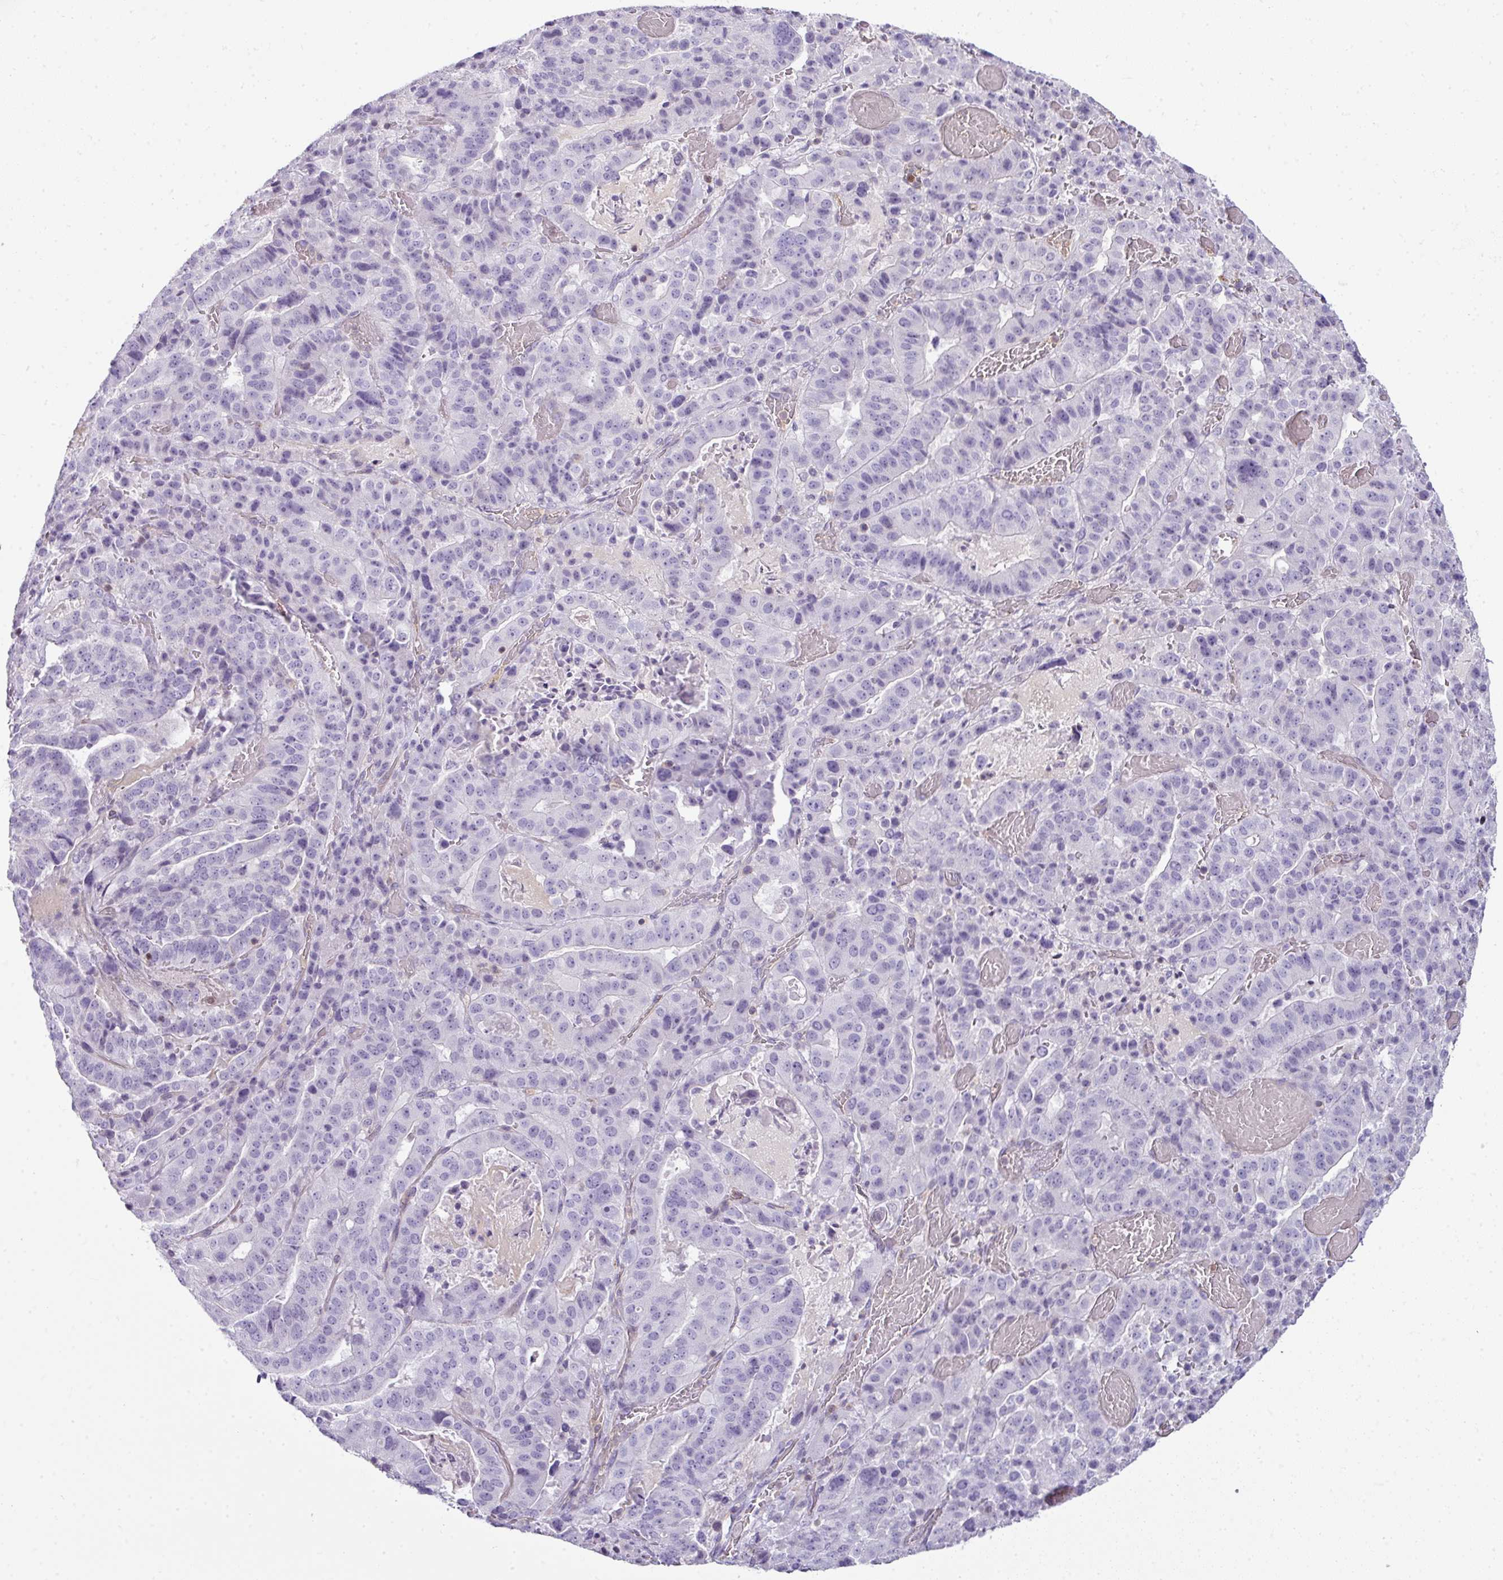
{"staining": {"intensity": "negative", "quantity": "none", "location": "none"}, "tissue": "stomach cancer", "cell_type": "Tumor cells", "image_type": "cancer", "snomed": [{"axis": "morphology", "description": "Adenocarcinoma, NOS"}, {"axis": "topography", "description": "Stomach"}], "caption": "IHC of adenocarcinoma (stomach) demonstrates no expression in tumor cells. The staining is performed using DAB (3,3'-diaminobenzidine) brown chromogen with nuclei counter-stained in using hematoxylin.", "gene": "STAT5A", "patient": {"sex": "male", "age": 48}}